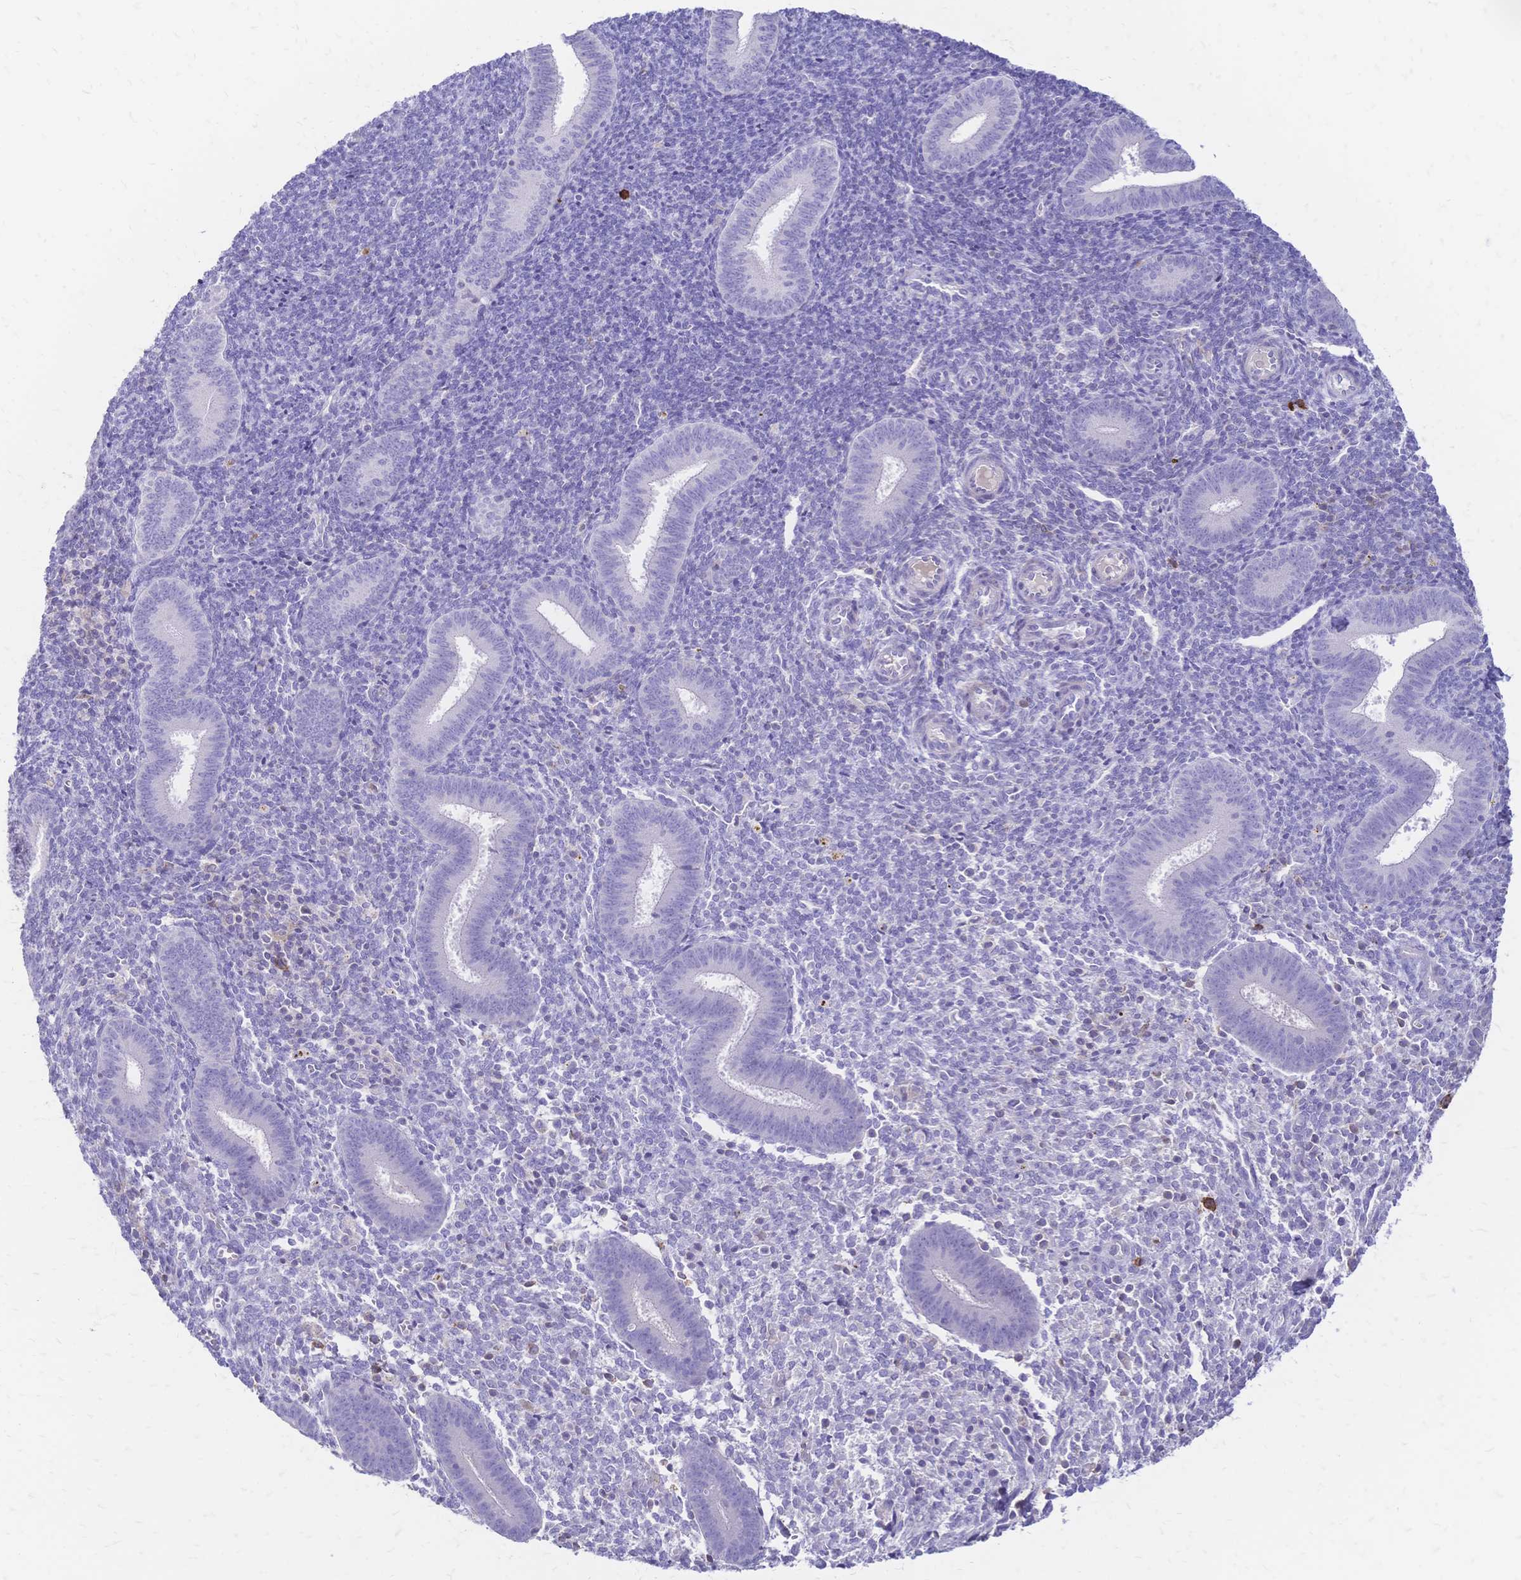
{"staining": {"intensity": "negative", "quantity": "none", "location": "none"}, "tissue": "endometrium", "cell_type": "Cells in endometrial stroma", "image_type": "normal", "snomed": [{"axis": "morphology", "description": "Normal tissue, NOS"}, {"axis": "topography", "description": "Endometrium"}], "caption": "Immunohistochemical staining of benign human endometrium displays no significant staining in cells in endometrial stroma.", "gene": "IL2RA", "patient": {"sex": "female", "age": 25}}